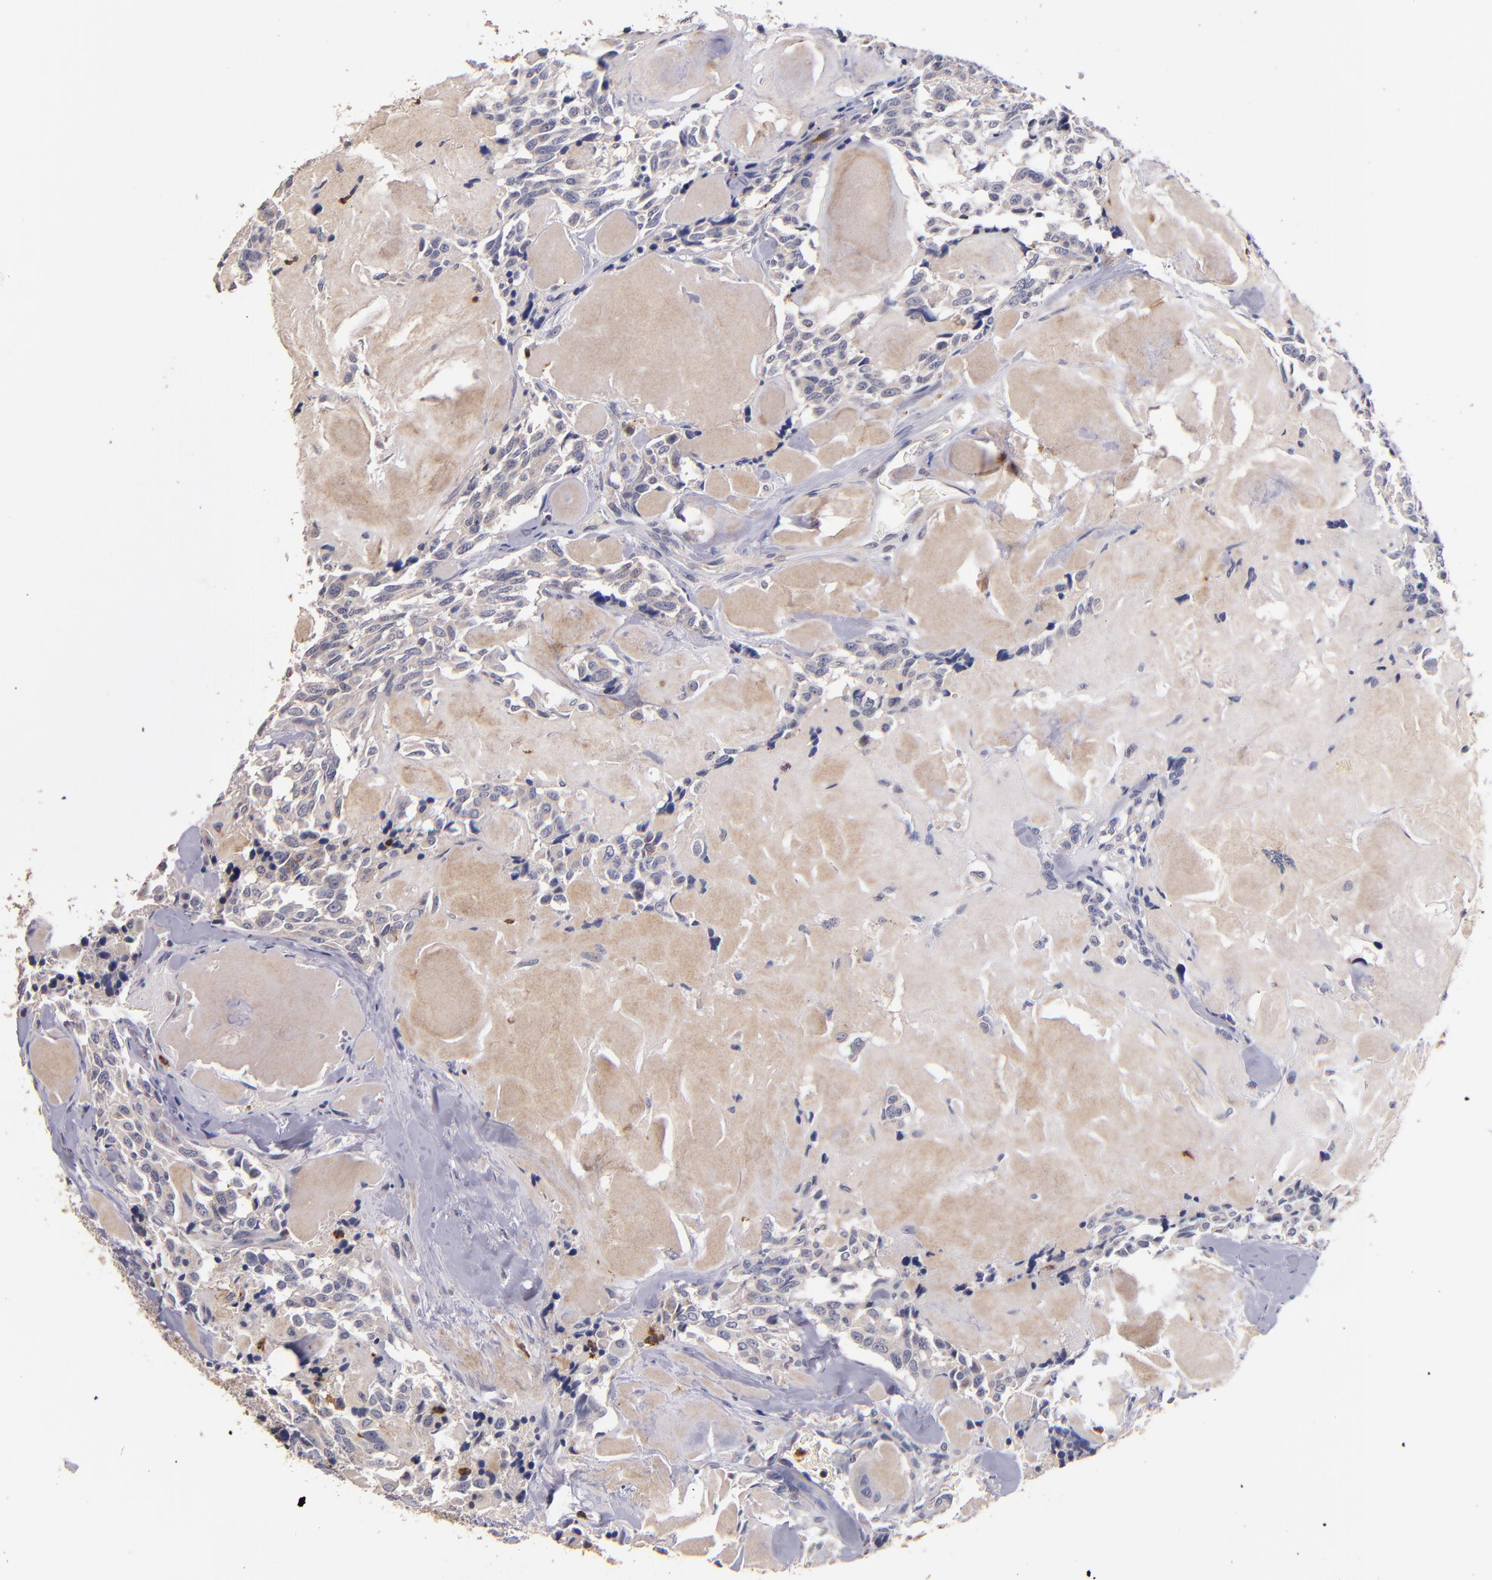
{"staining": {"intensity": "weak", "quantity": ">75%", "location": "cytoplasmic/membranous"}, "tissue": "thyroid cancer", "cell_type": "Tumor cells", "image_type": "cancer", "snomed": [{"axis": "morphology", "description": "Carcinoma, NOS"}, {"axis": "morphology", "description": "Carcinoid, malignant, NOS"}, {"axis": "topography", "description": "Thyroid gland"}], "caption": "Thyroid cancer was stained to show a protein in brown. There is low levels of weak cytoplasmic/membranous staining in about >75% of tumor cells.", "gene": "TTLL12", "patient": {"sex": "male", "age": 33}}